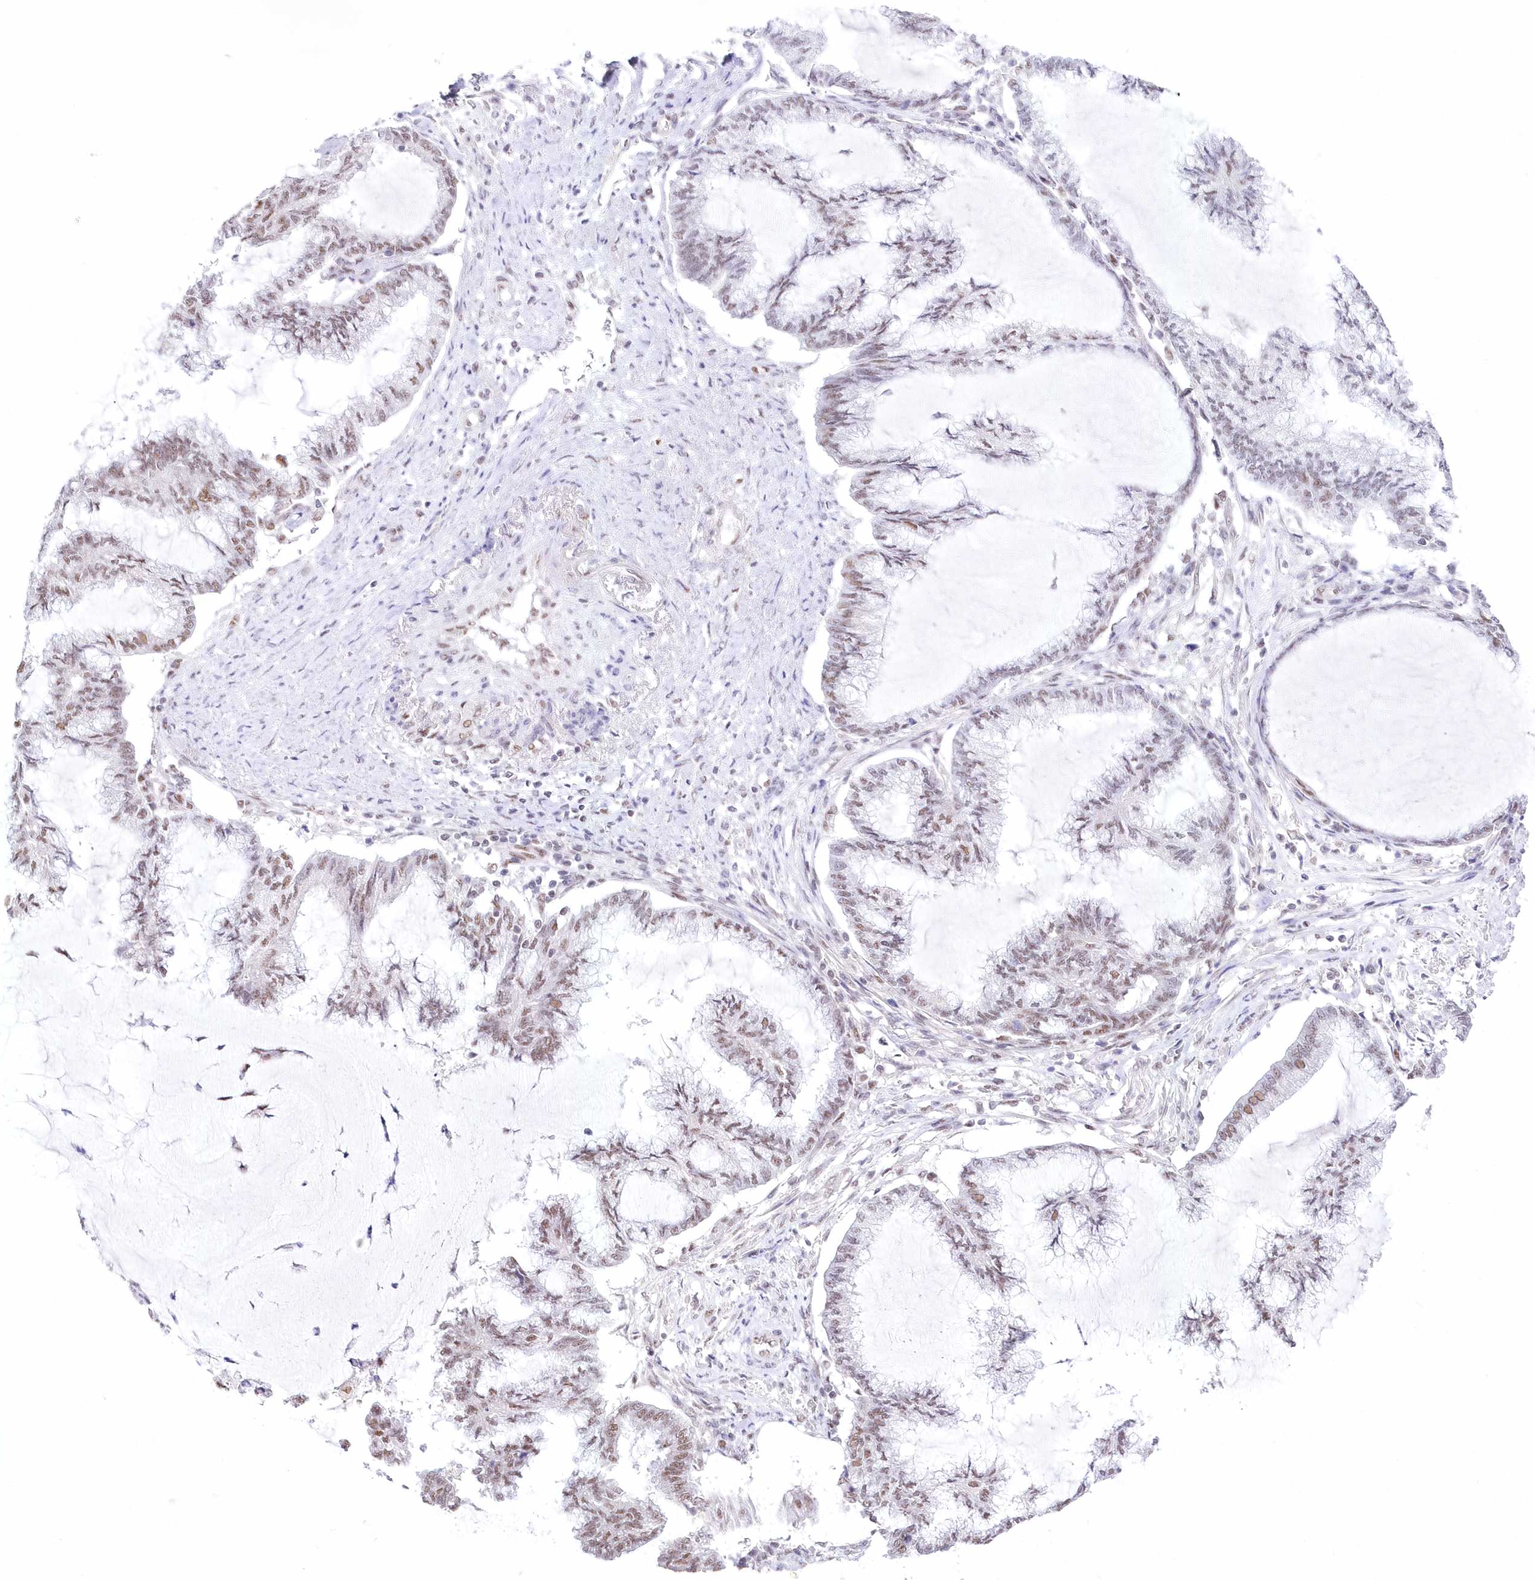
{"staining": {"intensity": "weak", "quantity": ">75%", "location": "nuclear"}, "tissue": "endometrial cancer", "cell_type": "Tumor cells", "image_type": "cancer", "snomed": [{"axis": "morphology", "description": "Adenocarcinoma, NOS"}, {"axis": "topography", "description": "Endometrium"}], "caption": "Immunohistochemical staining of human adenocarcinoma (endometrial) reveals low levels of weak nuclear protein expression in about >75% of tumor cells. Using DAB (brown) and hematoxylin (blue) stains, captured at high magnification using brightfield microscopy.", "gene": "NSUN2", "patient": {"sex": "female", "age": 86}}